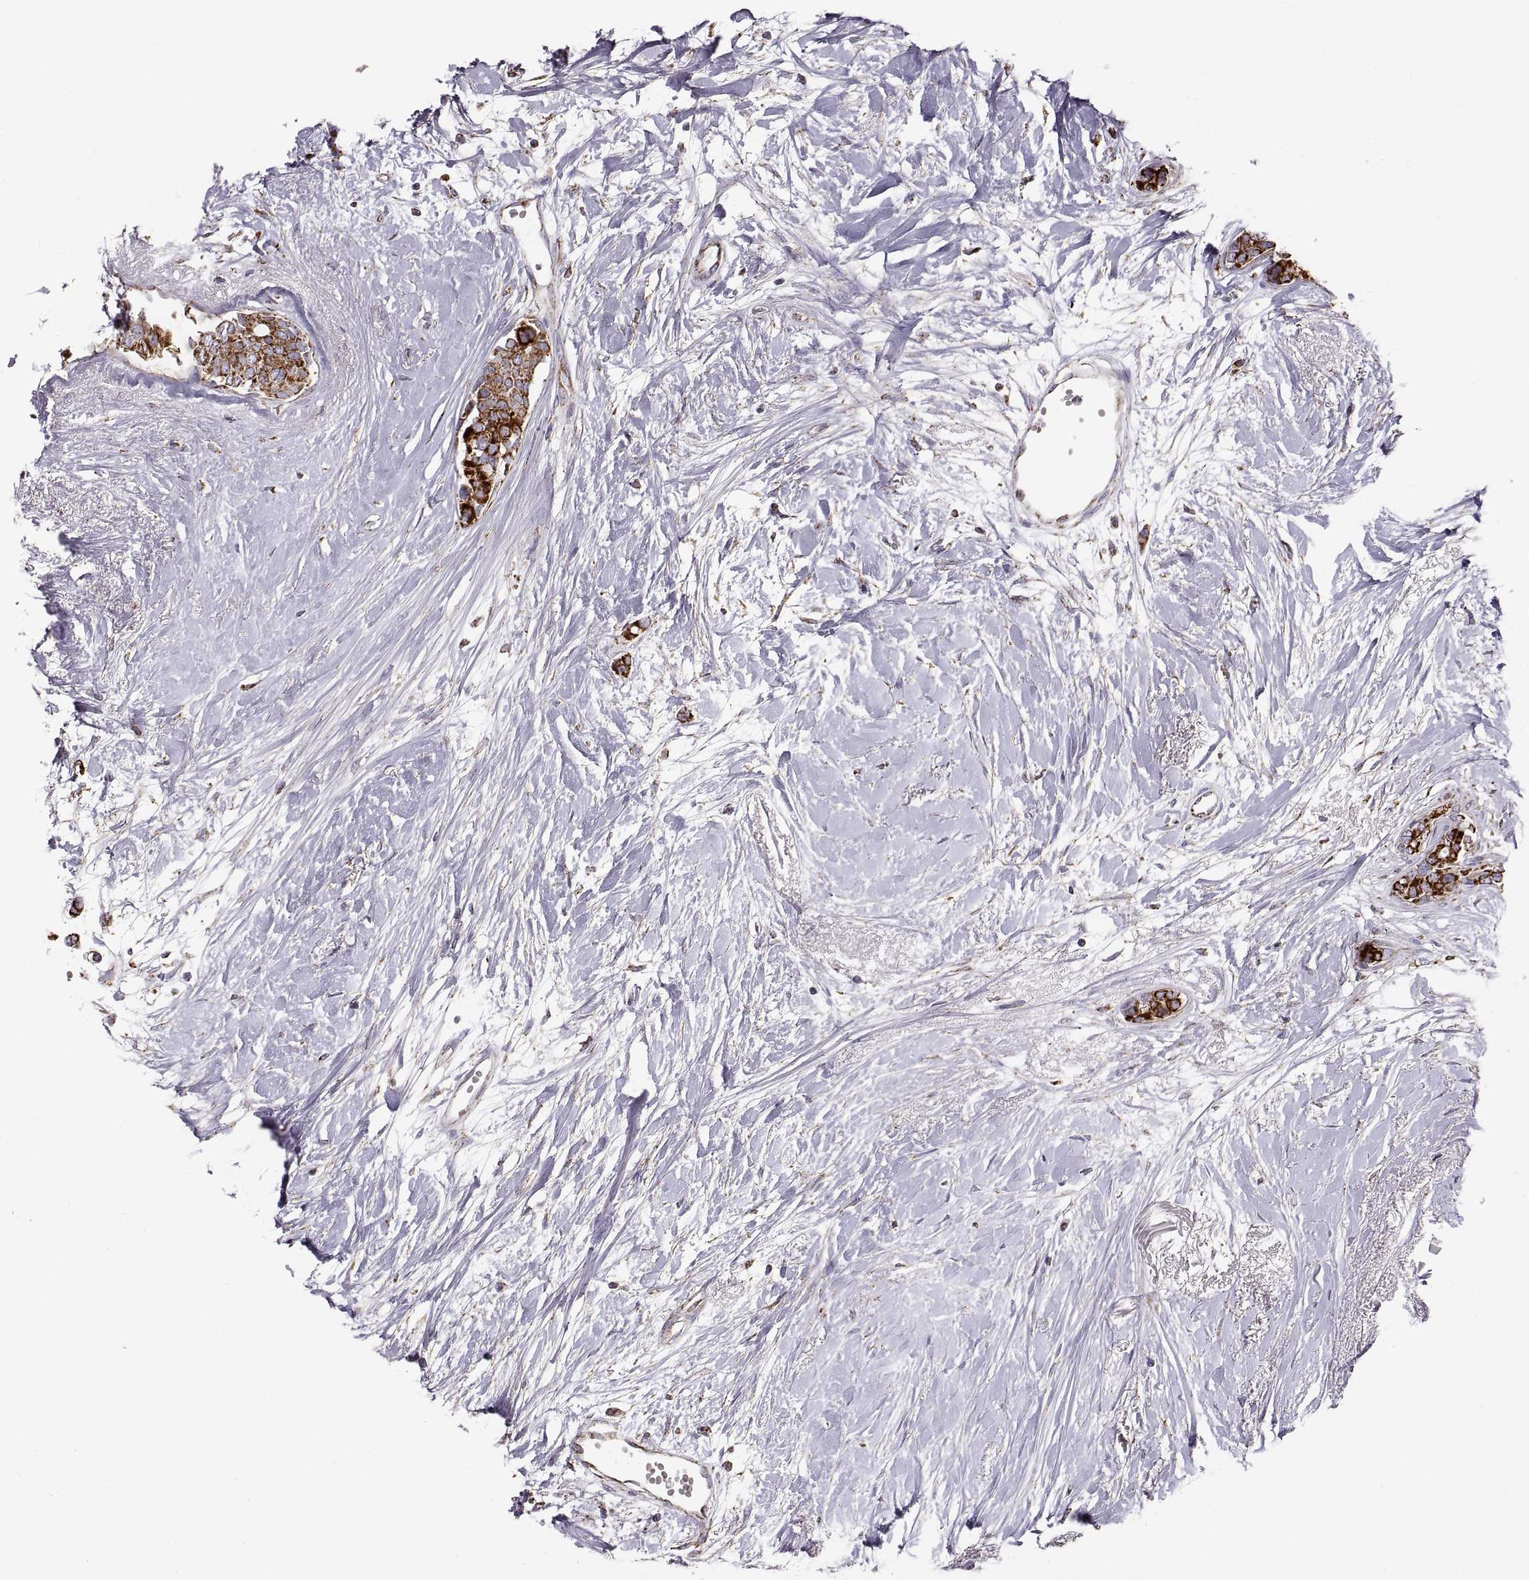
{"staining": {"intensity": "strong", "quantity": ">75%", "location": "cytoplasmic/membranous"}, "tissue": "breast cancer", "cell_type": "Tumor cells", "image_type": "cancer", "snomed": [{"axis": "morphology", "description": "Duct carcinoma"}, {"axis": "topography", "description": "Breast"}], "caption": "Tumor cells show high levels of strong cytoplasmic/membranous expression in approximately >75% of cells in human breast cancer. (Stains: DAB in brown, nuclei in blue, Microscopy: brightfield microscopy at high magnification).", "gene": "ARSD", "patient": {"sex": "female", "age": 40}}